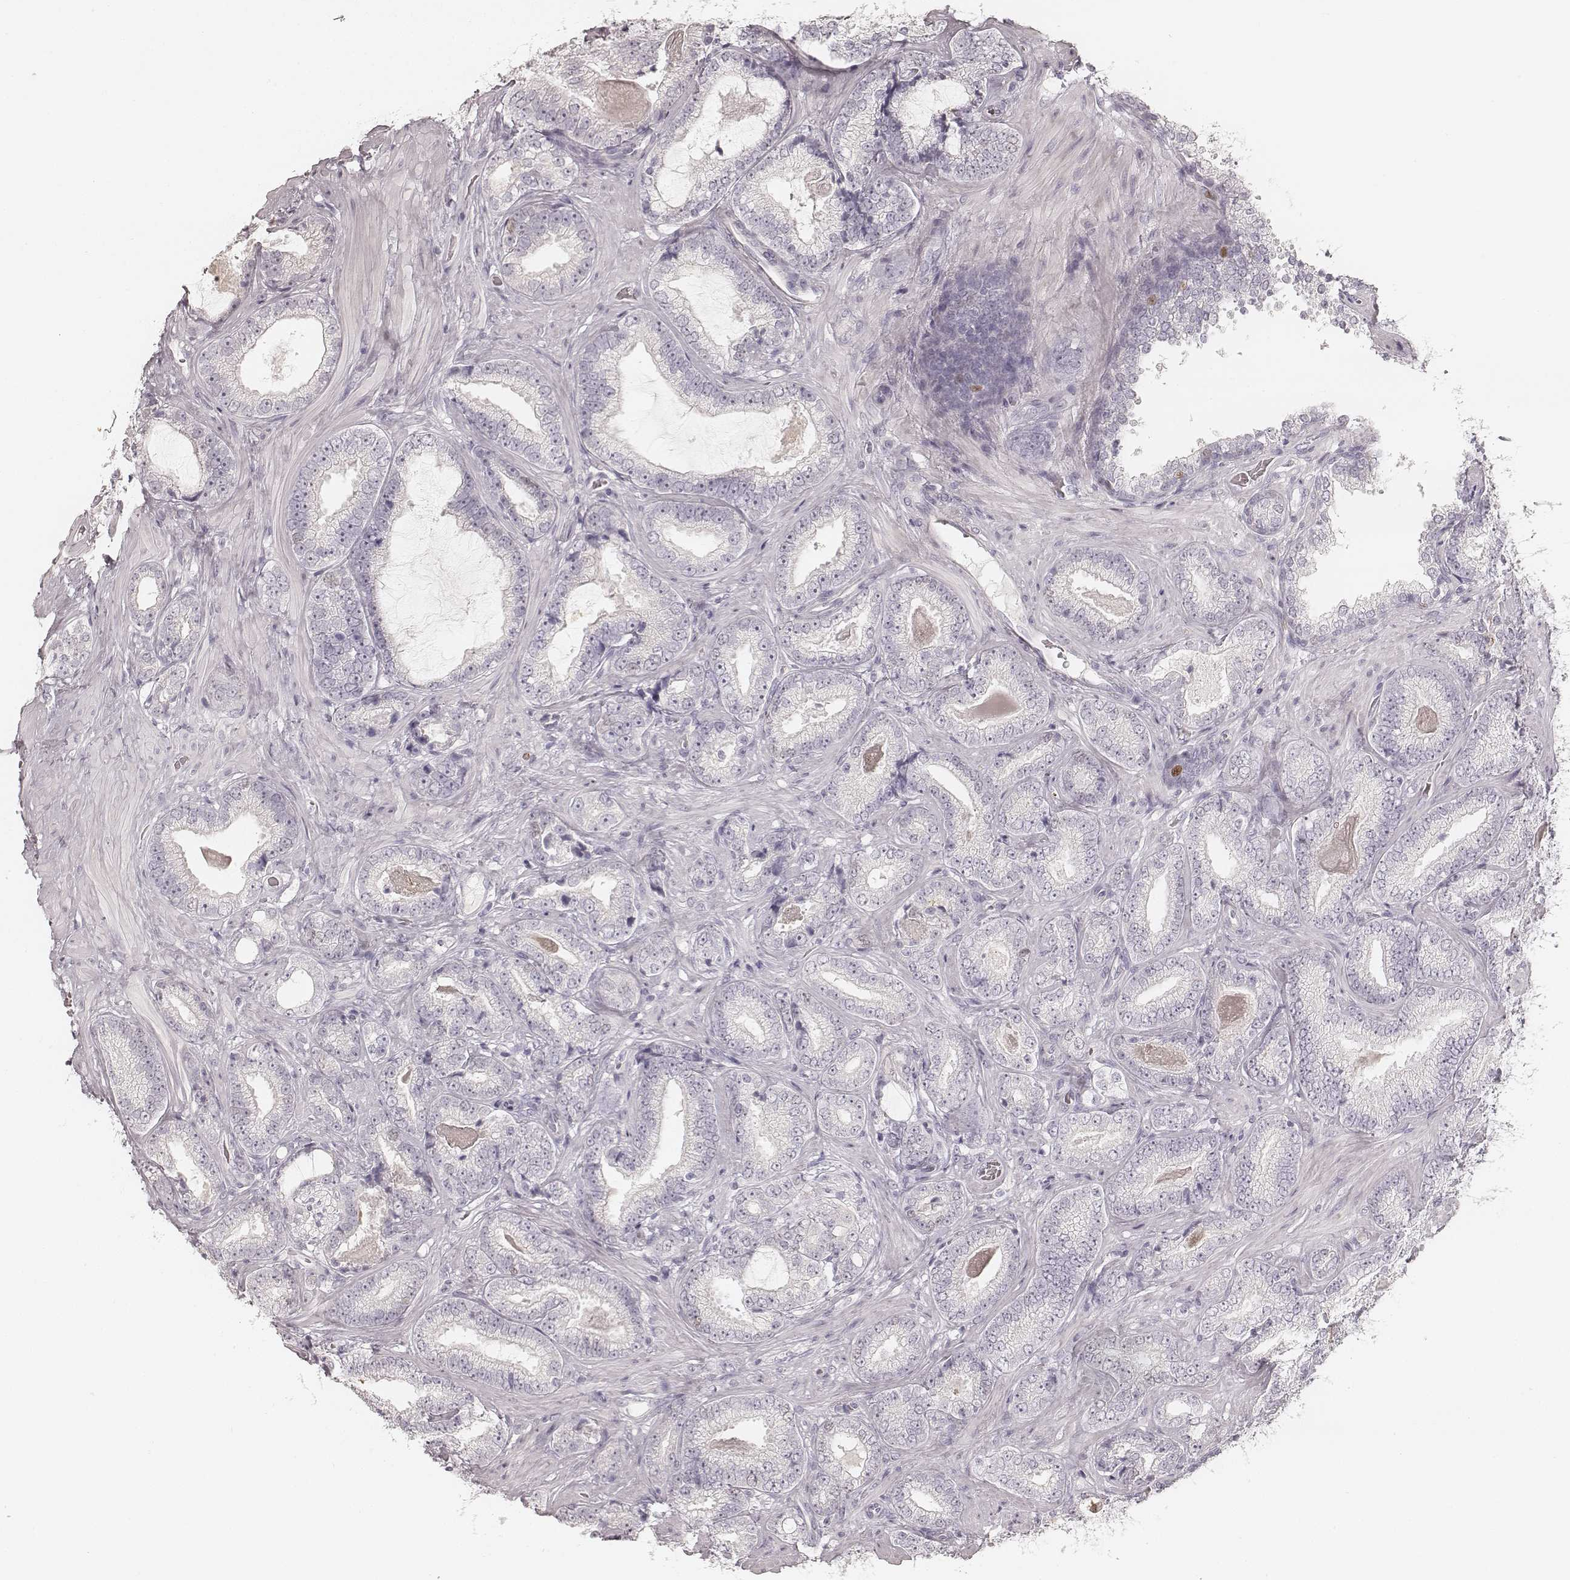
{"staining": {"intensity": "negative", "quantity": "none", "location": "none"}, "tissue": "prostate cancer", "cell_type": "Tumor cells", "image_type": "cancer", "snomed": [{"axis": "morphology", "description": "Adenocarcinoma, Low grade"}, {"axis": "topography", "description": "Prostate"}], "caption": "Histopathology image shows no protein expression in tumor cells of prostate adenocarcinoma (low-grade) tissue. (Immunohistochemistry, brightfield microscopy, high magnification).", "gene": "TEX37", "patient": {"sex": "male", "age": 61}}